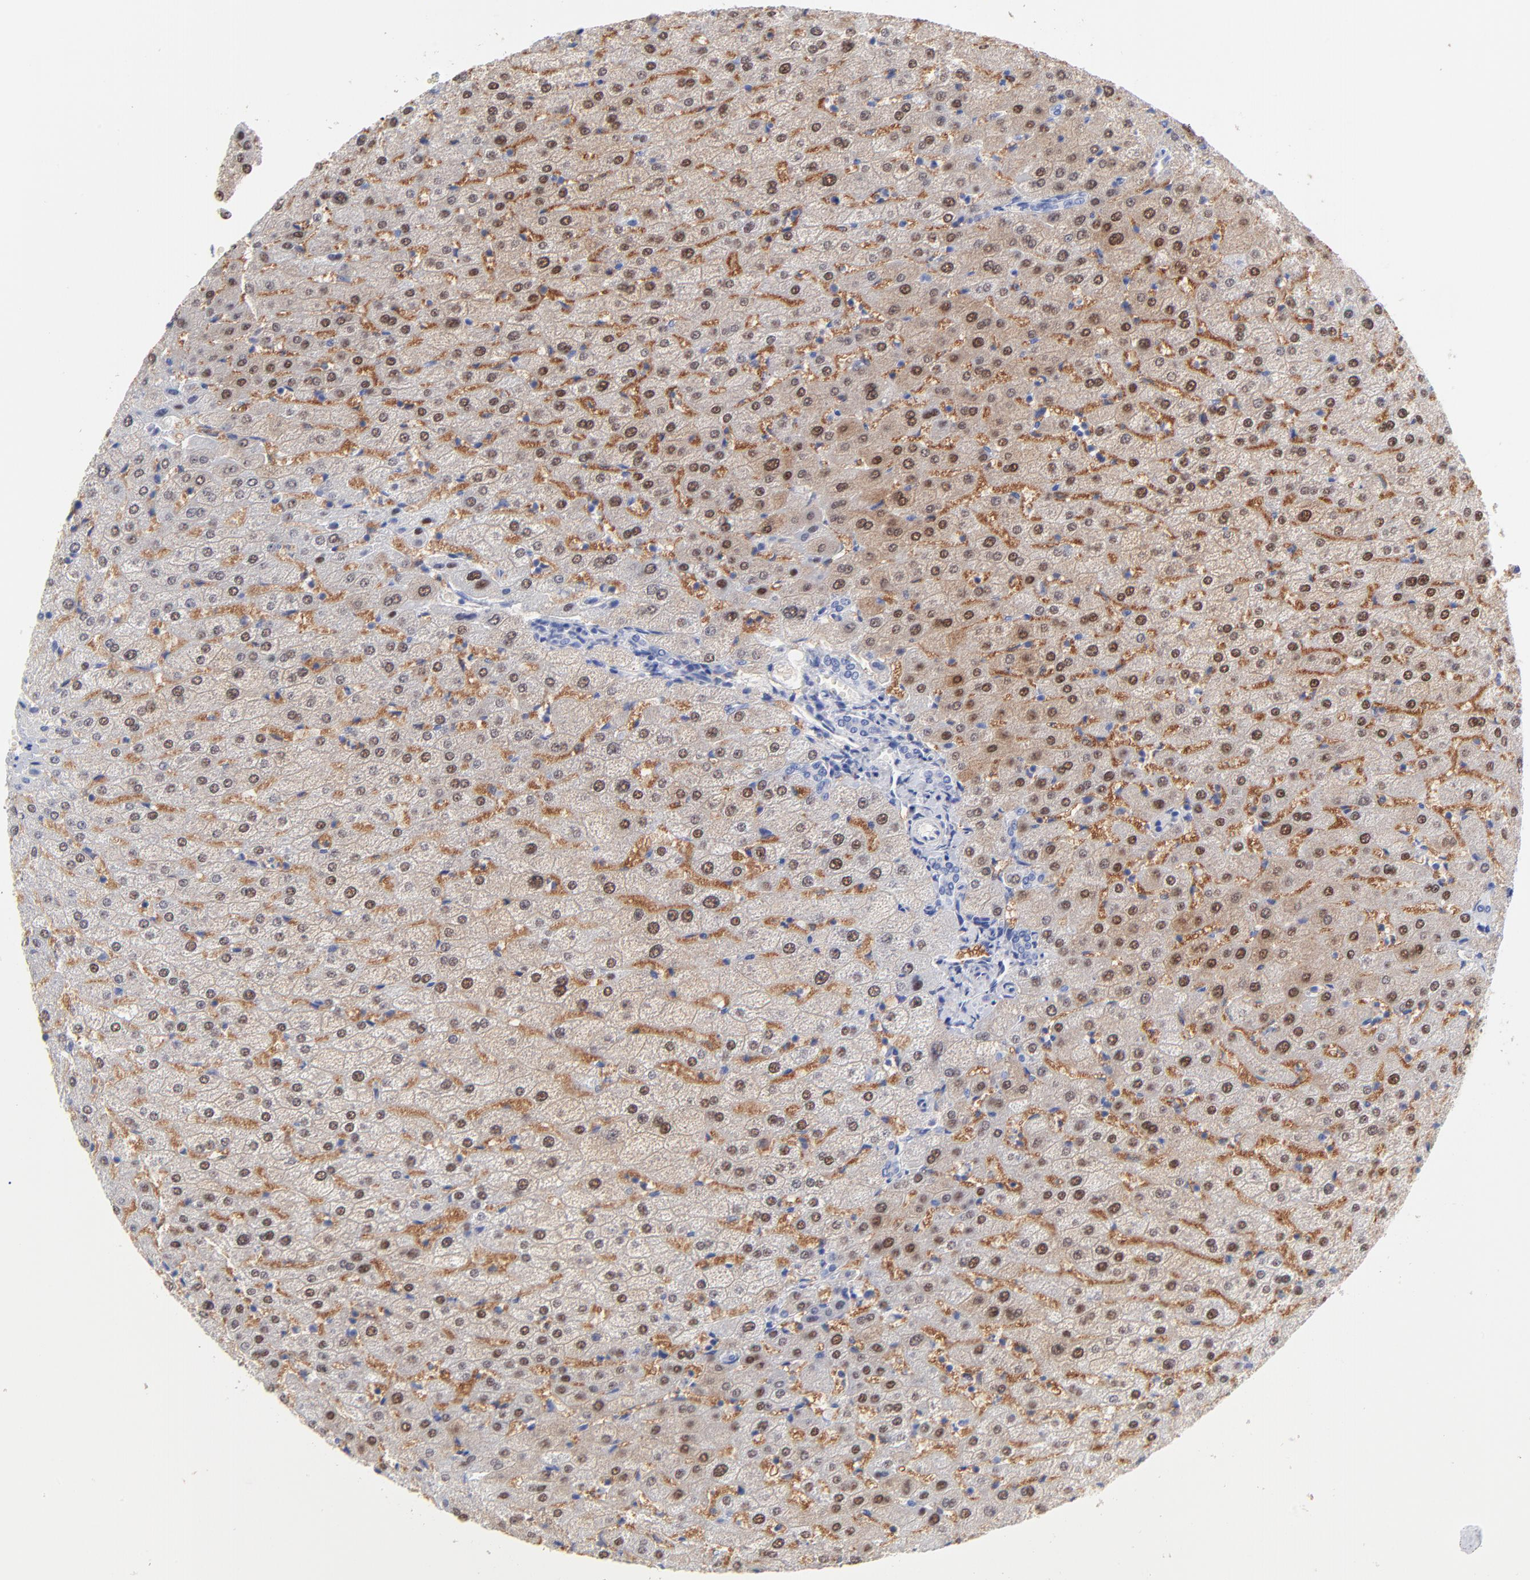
{"staining": {"intensity": "negative", "quantity": "none", "location": "none"}, "tissue": "liver", "cell_type": "Cholangiocytes", "image_type": "normal", "snomed": [{"axis": "morphology", "description": "Normal tissue, NOS"}, {"axis": "morphology", "description": "Fibrosis, NOS"}, {"axis": "topography", "description": "Liver"}], "caption": "The IHC histopathology image has no significant positivity in cholangiocytes of liver.", "gene": "ACY1", "patient": {"sex": "female", "age": 29}}